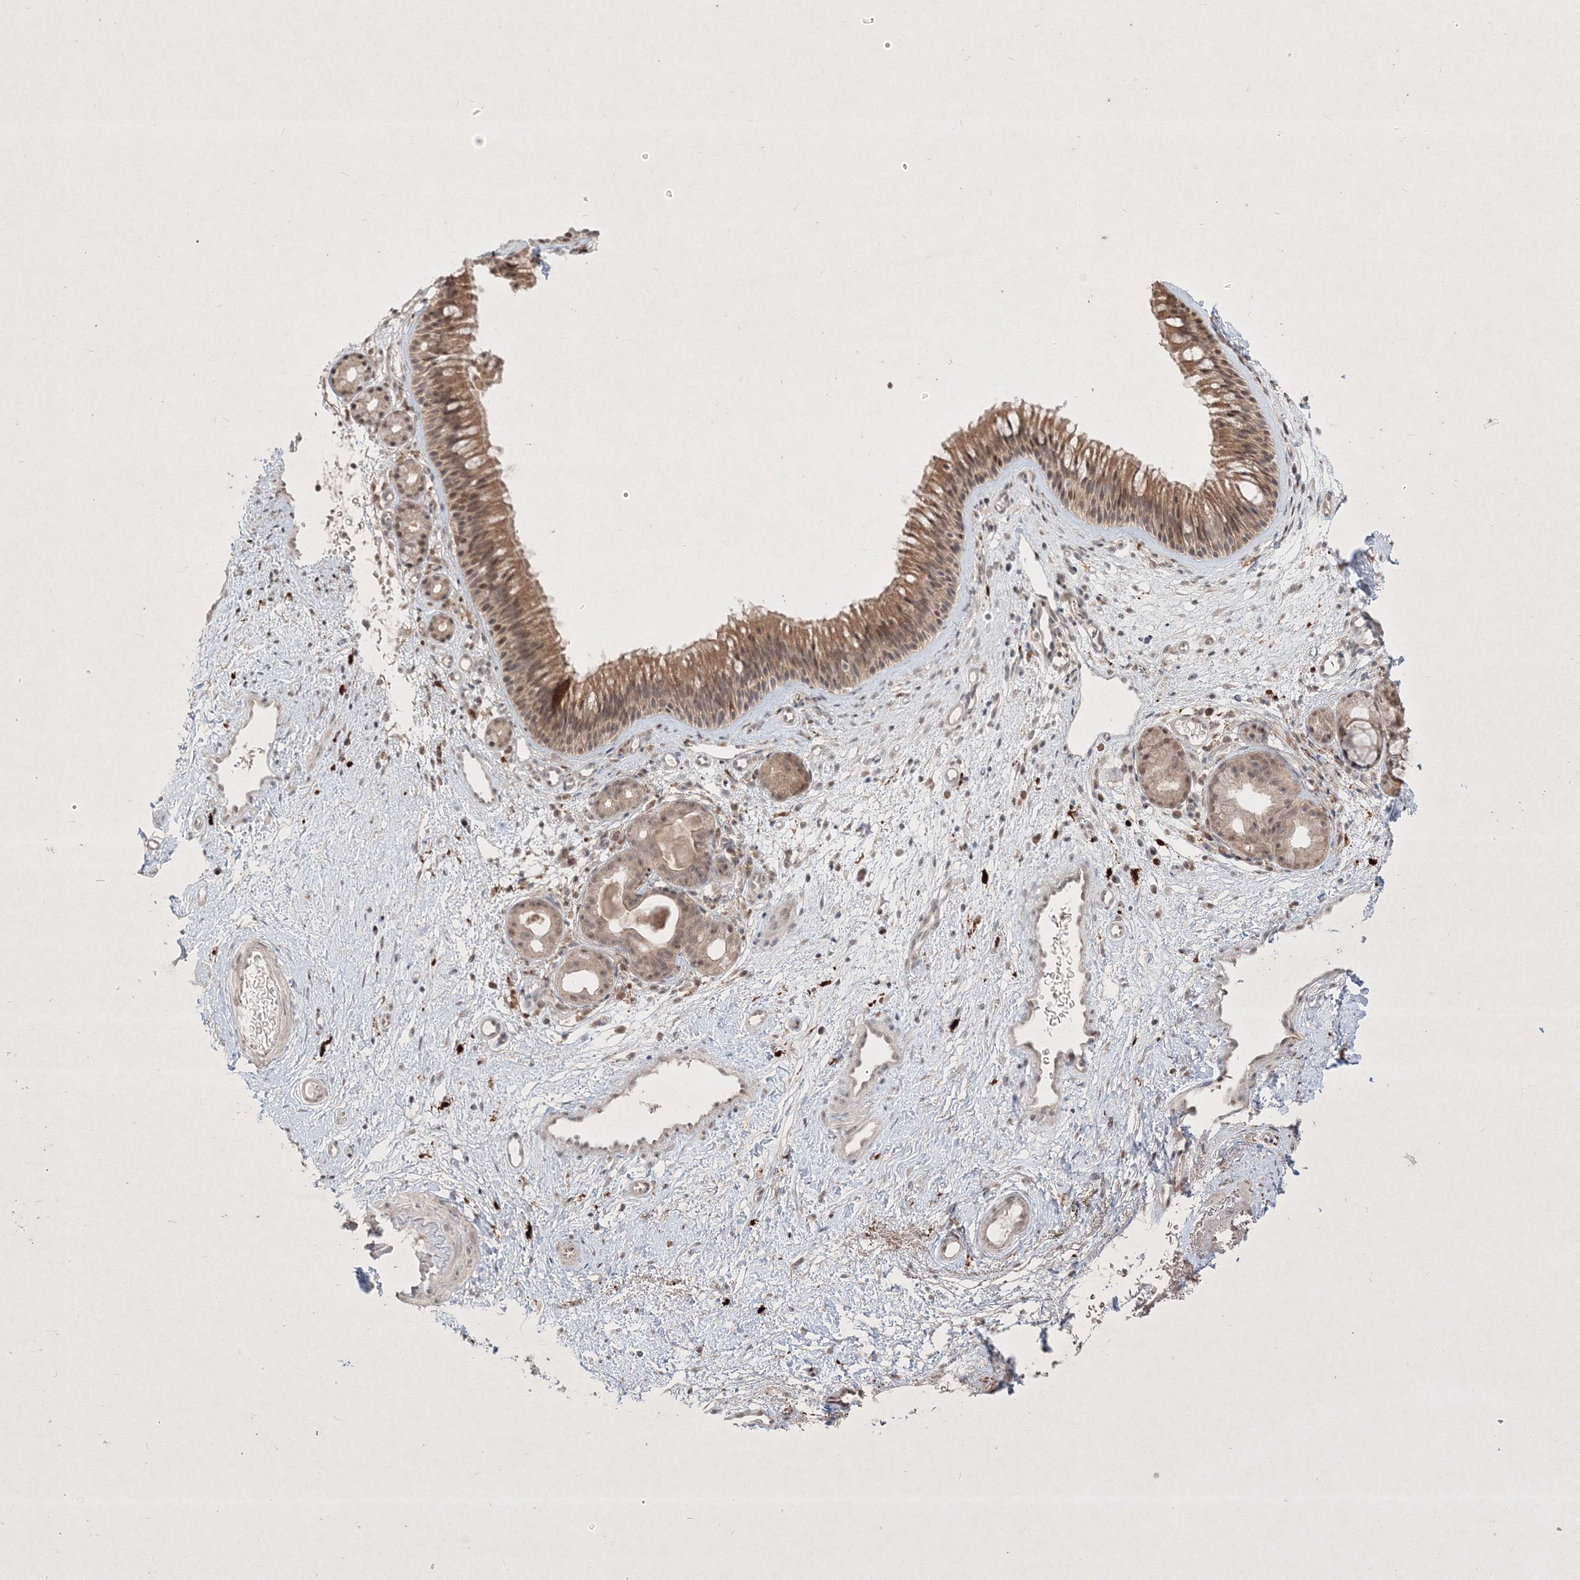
{"staining": {"intensity": "moderate", "quantity": ">75%", "location": "cytoplasmic/membranous,nuclear"}, "tissue": "nasopharynx", "cell_type": "Respiratory epithelial cells", "image_type": "normal", "snomed": [{"axis": "morphology", "description": "Normal tissue, NOS"}, {"axis": "morphology", "description": "Inflammation, NOS"}, {"axis": "morphology", "description": "Malignant melanoma, Metastatic site"}, {"axis": "topography", "description": "Nasopharynx"}], "caption": "Immunohistochemical staining of benign nasopharynx shows moderate cytoplasmic/membranous,nuclear protein staining in approximately >75% of respiratory epithelial cells. (DAB IHC with brightfield microscopy, high magnification).", "gene": "TAB1", "patient": {"sex": "male", "age": 70}}